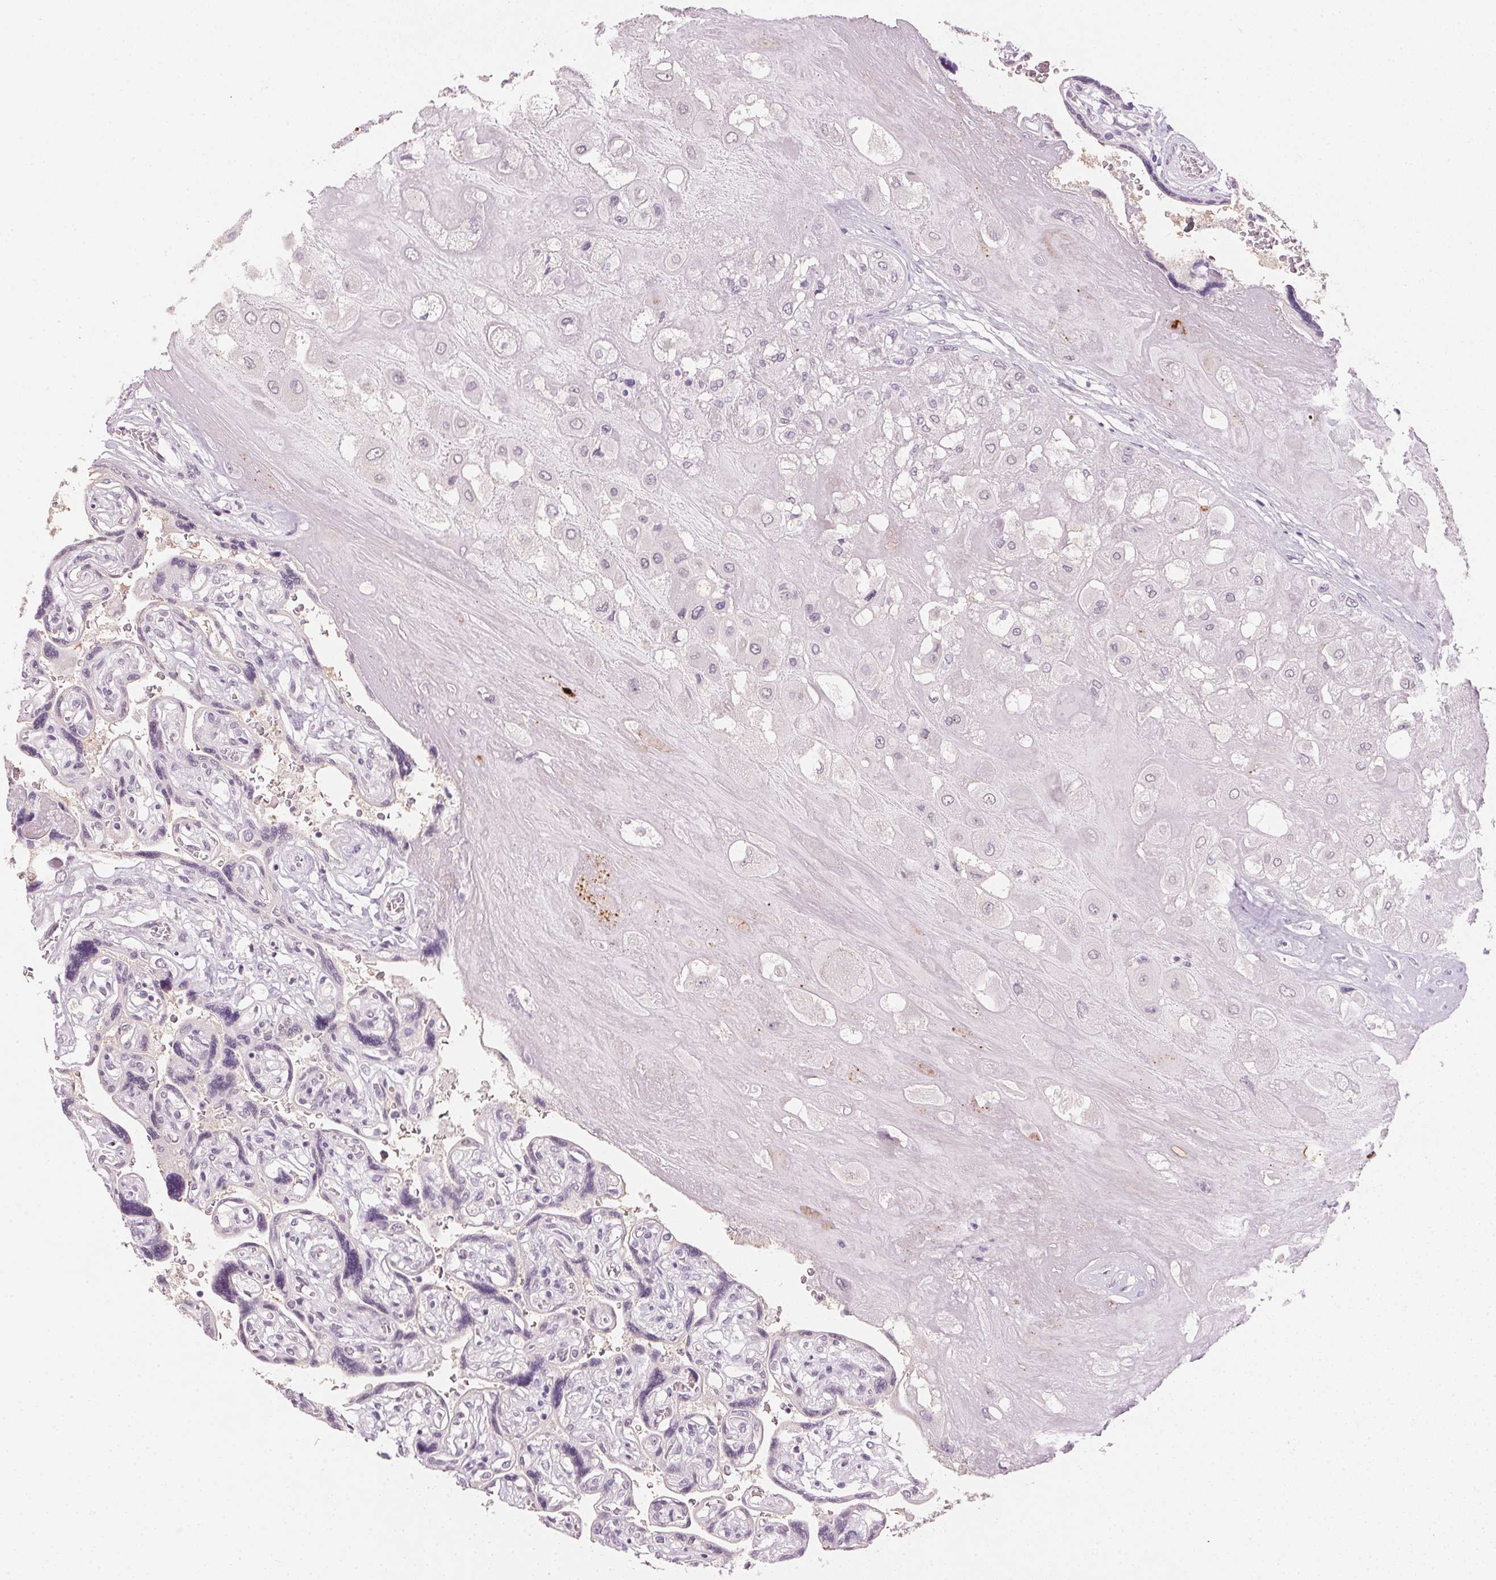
{"staining": {"intensity": "strong", "quantity": "25%-75%", "location": "cytoplasmic/membranous"}, "tissue": "placenta", "cell_type": "Decidual cells", "image_type": "normal", "snomed": [{"axis": "morphology", "description": "Normal tissue, NOS"}, {"axis": "topography", "description": "Placenta"}], "caption": "This is a micrograph of IHC staining of unremarkable placenta, which shows strong staining in the cytoplasmic/membranous of decidual cells.", "gene": "IGFBP1", "patient": {"sex": "female", "age": 32}}